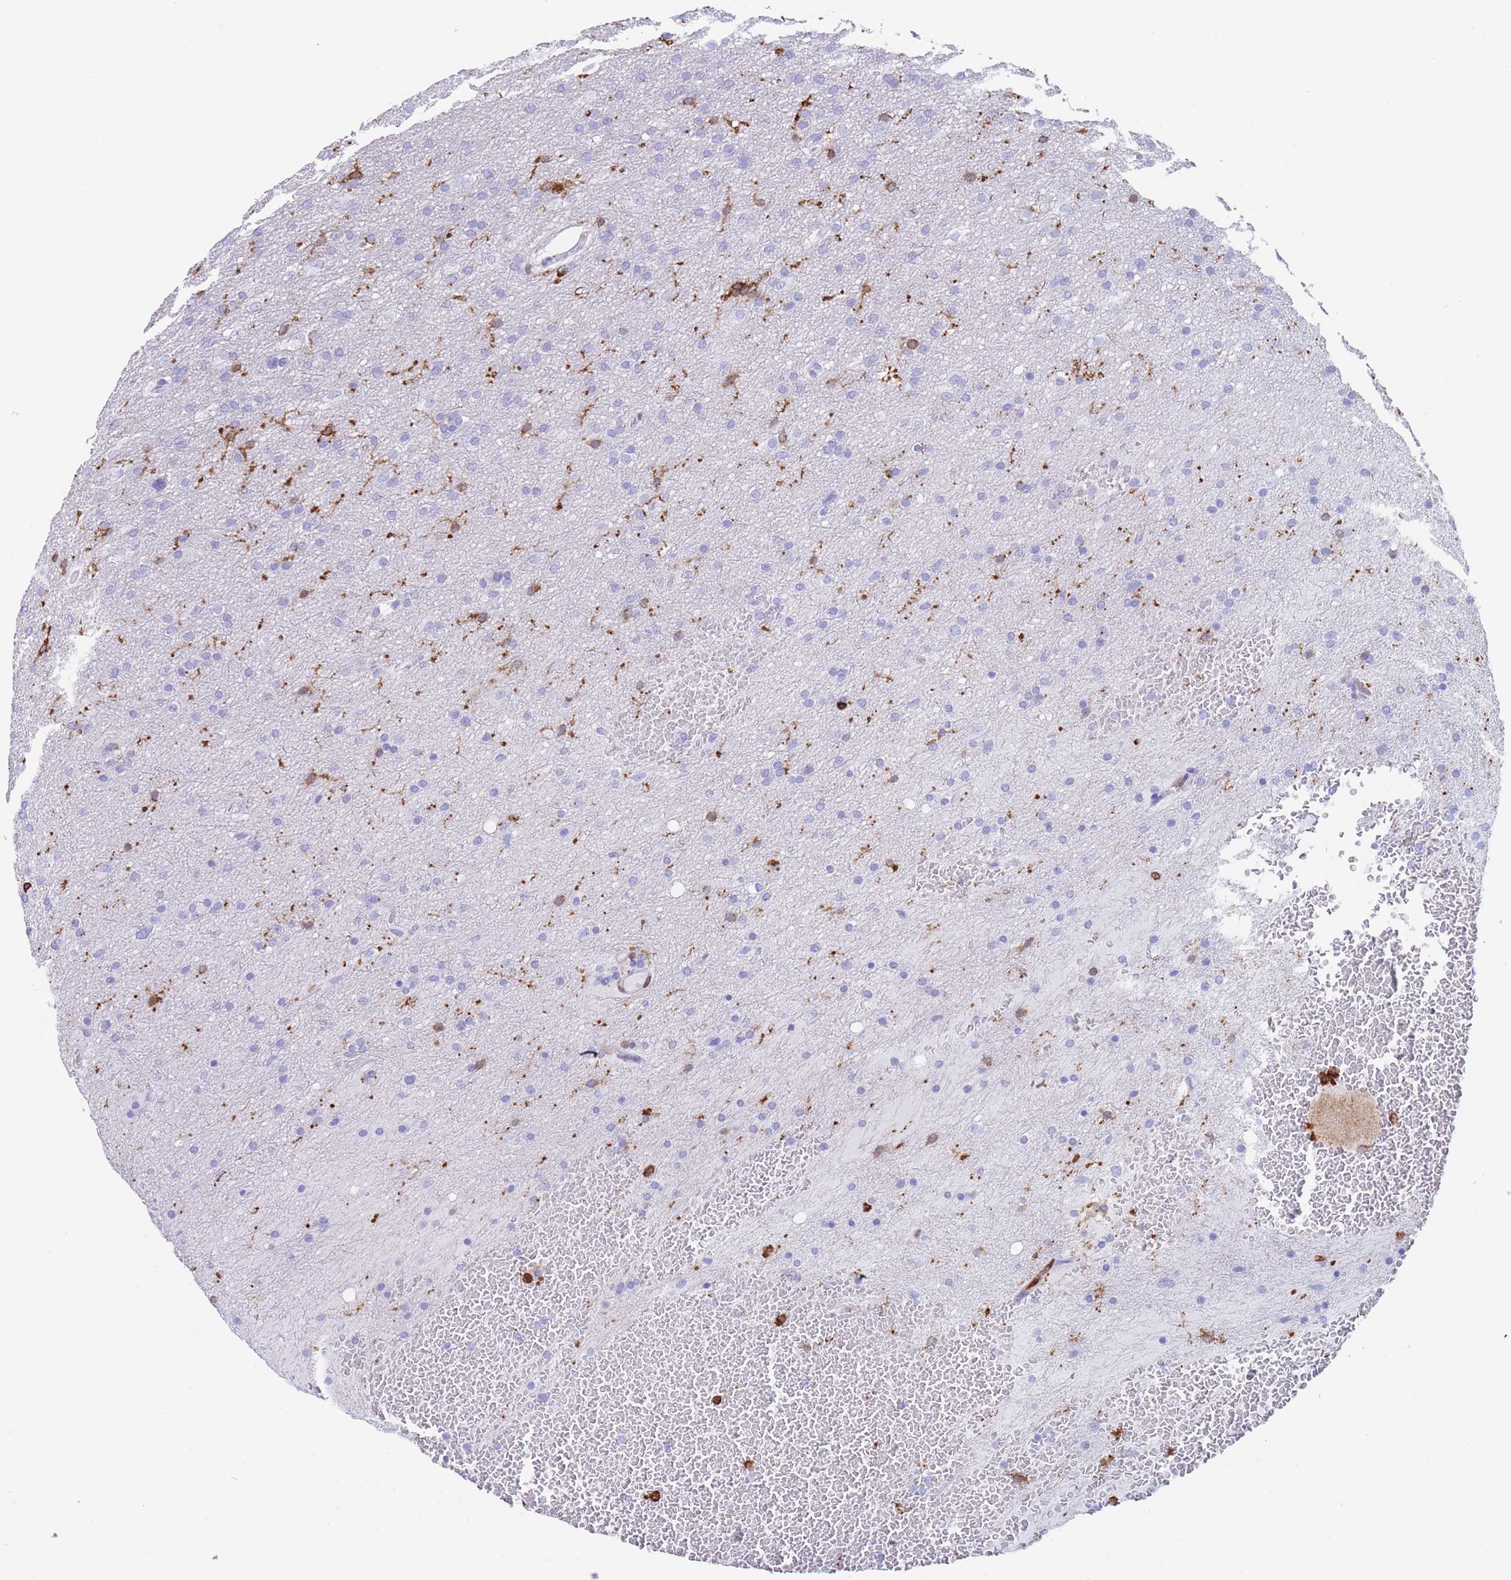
{"staining": {"intensity": "negative", "quantity": "none", "location": "none"}, "tissue": "glioma", "cell_type": "Tumor cells", "image_type": "cancer", "snomed": [{"axis": "morphology", "description": "Glioma, malignant, High grade"}, {"axis": "topography", "description": "Cerebral cortex"}], "caption": "Human glioma stained for a protein using immunohistochemistry (IHC) demonstrates no staining in tumor cells.", "gene": "CORO1A", "patient": {"sex": "female", "age": 36}}